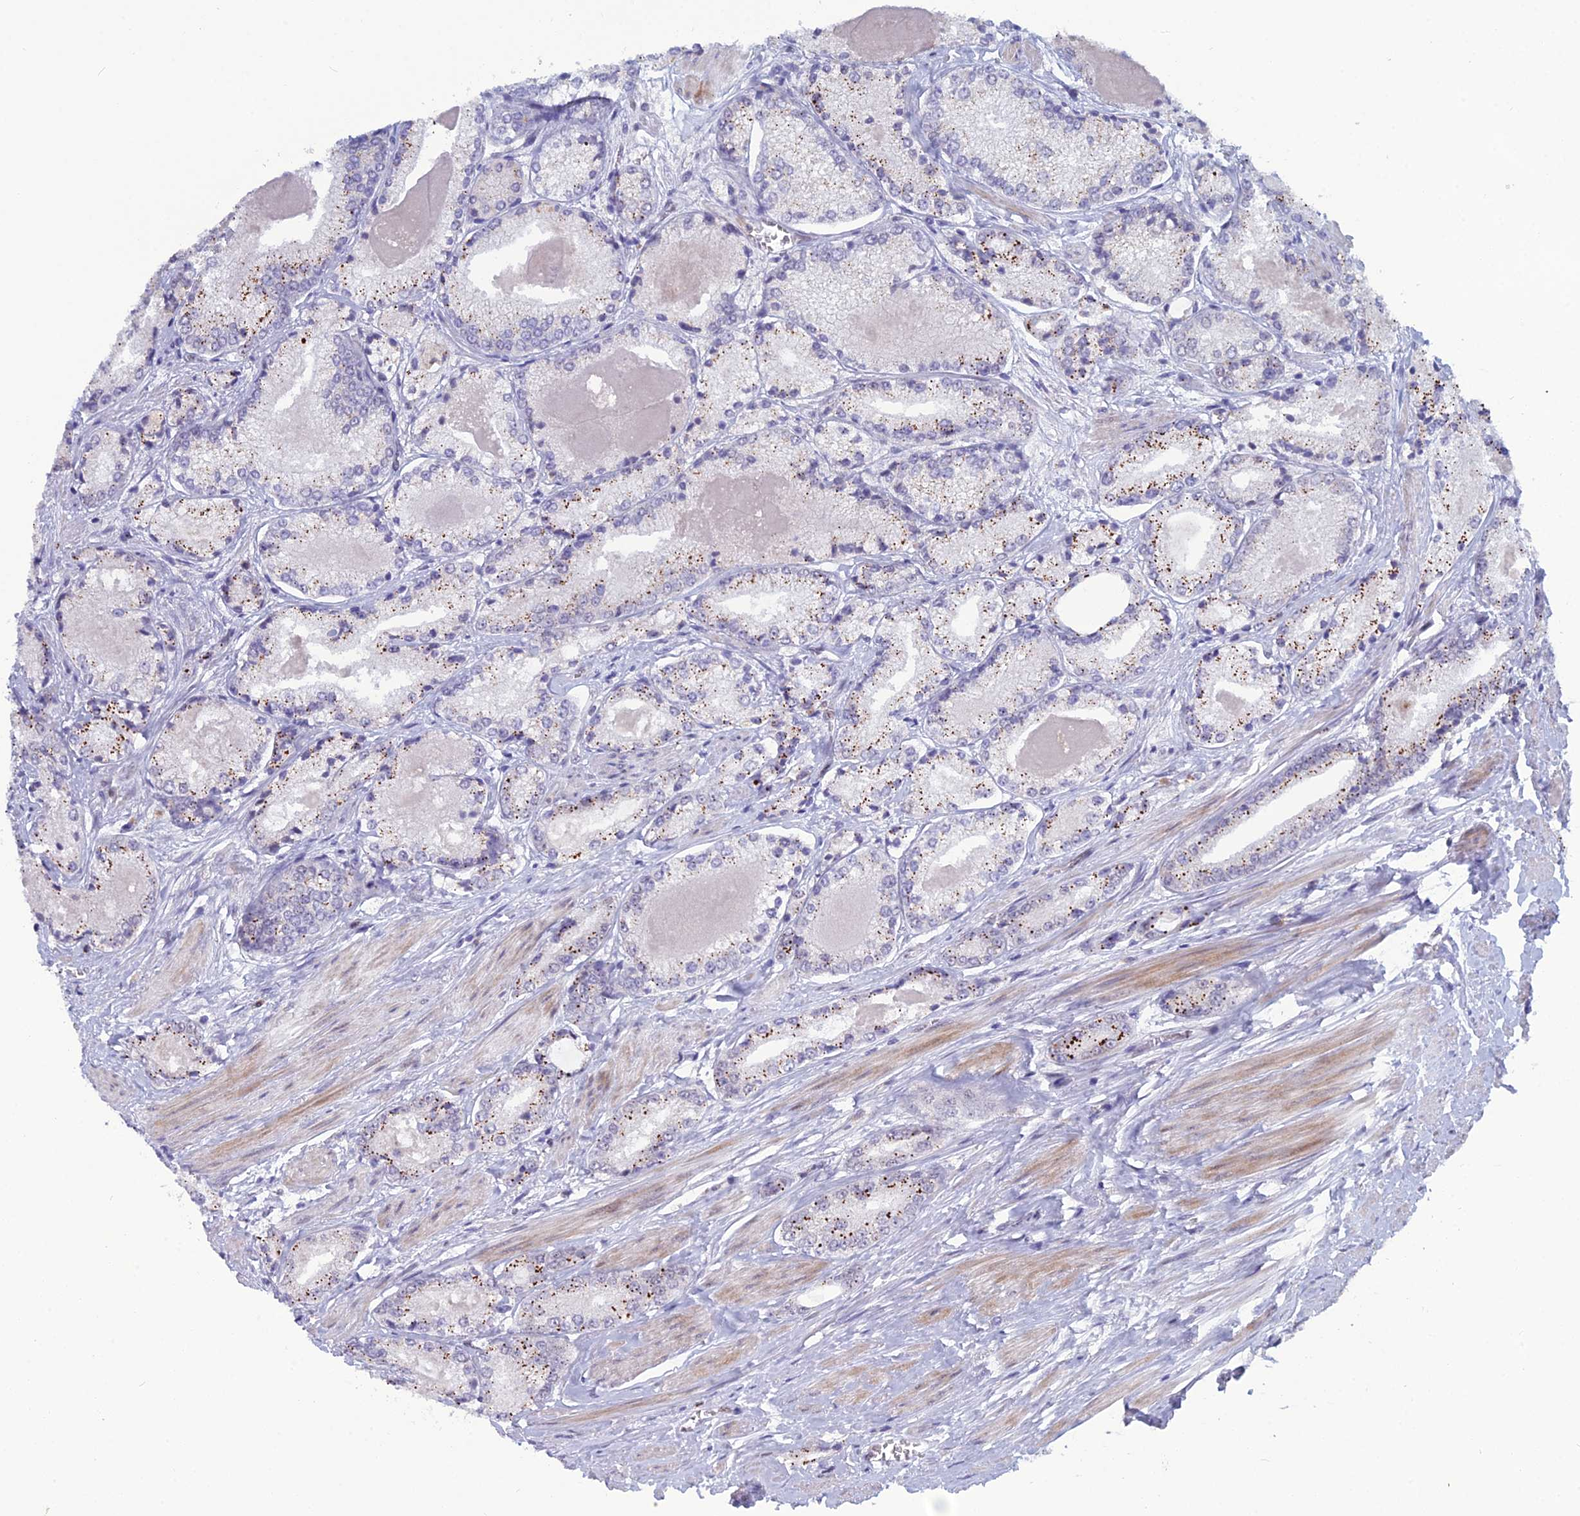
{"staining": {"intensity": "moderate", "quantity": "25%-75%", "location": "cytoplasmic/membranous"}, "tissue": "prostate cancer", "cell_type": "Tumor cells", "image_type": "cancer", "snomed": [{"axis": "morphology", "description": "Adenocarcinoma, Low grade"}, {"axis": "topography", "description": "Prostate"}], "caption": "This is a photomicrograph of immunohistochemistry (IHC) staining of prostate cancer (low-grade adenocarcinoma), which shows moderate staining in the cytoplasmic/membranous of tumor cells.", "gene": "NOL4L", "patient": {"sex": "male", "age": 68}}